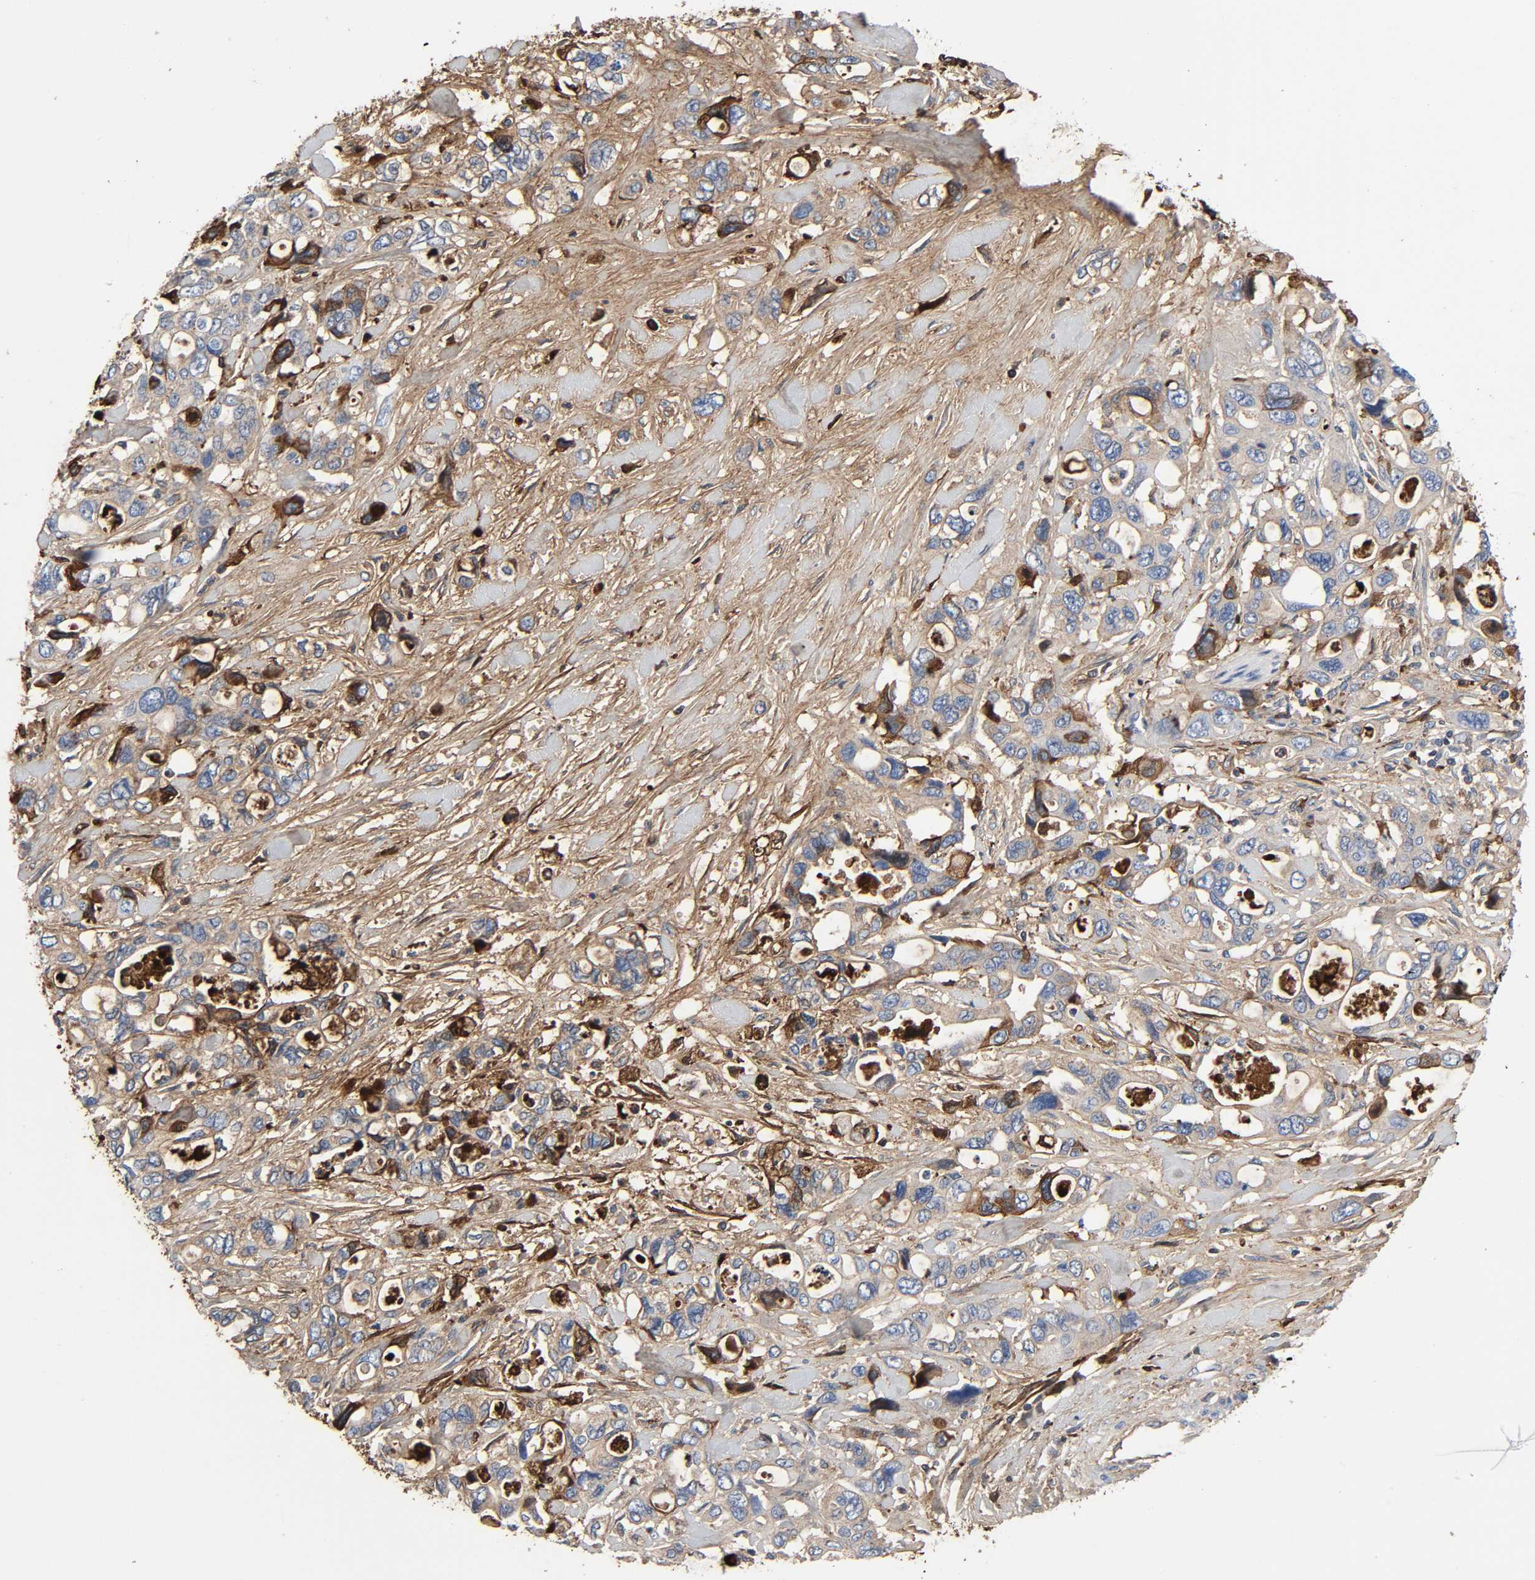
{"staining": {"intensity": "moderate", "quantity": "25%-75%", "location": "cytoplasmic/membranous"}, "tissue": "pancreatic cancer", "cell_type": "Tumor cells", "image_type": "cancer", "snomed": [{"axis": "morphology", "description": "Adenocarcinoma, NOS"}, {"axis": "topography", "description": "Pancreas"}], "caption": "Brown immunohistochemical staining in human pancreatic cancer (adenocarcinoma) shows moderate cytoplasmic/membranous positivity in about 25%-75% of tumor cells.", "gene": "C3", "patient": {"sex": "male", "age": 46}}